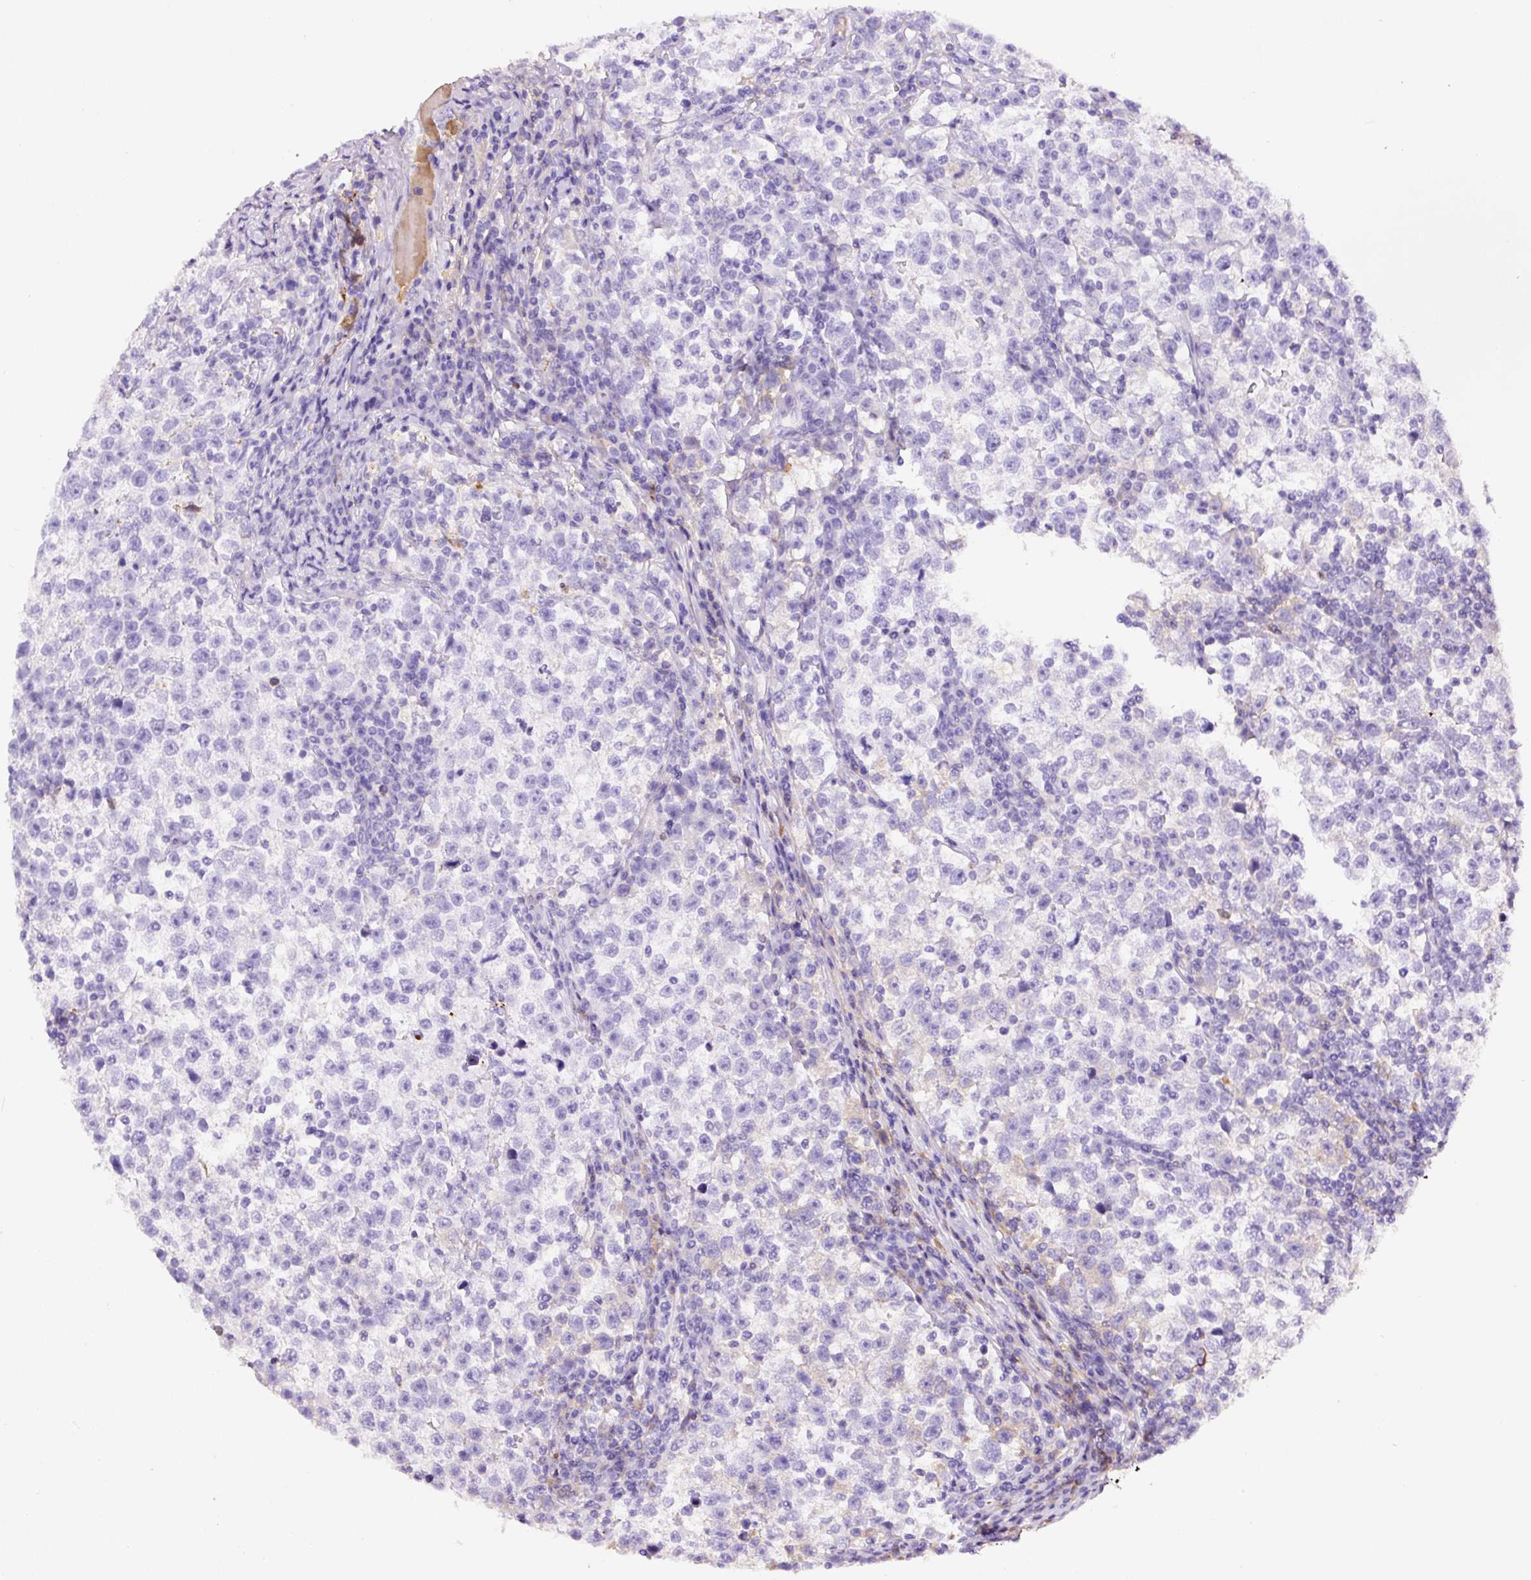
{"staining": {"intensity": "negative", "quantity": "none", "location": "none"}, "tissue": "testis cancer", "cell_type": "Tumor cells", "image_type": "cancer", "snomed": [{"axis": "morphology", "description": "Normal tissue, NOS"}, {"axis": "morphology", "description": "Seminoma, NOS"}, {"axis": "topography", "description": "Testis"}], "caption": "This is a histopathology image of immunohistochemistry (IHC) staining of testis seminoma, which shows no positivity in tumor cells.", "gene": "APCS", "patient": {"sex": "male", "age": 43}}